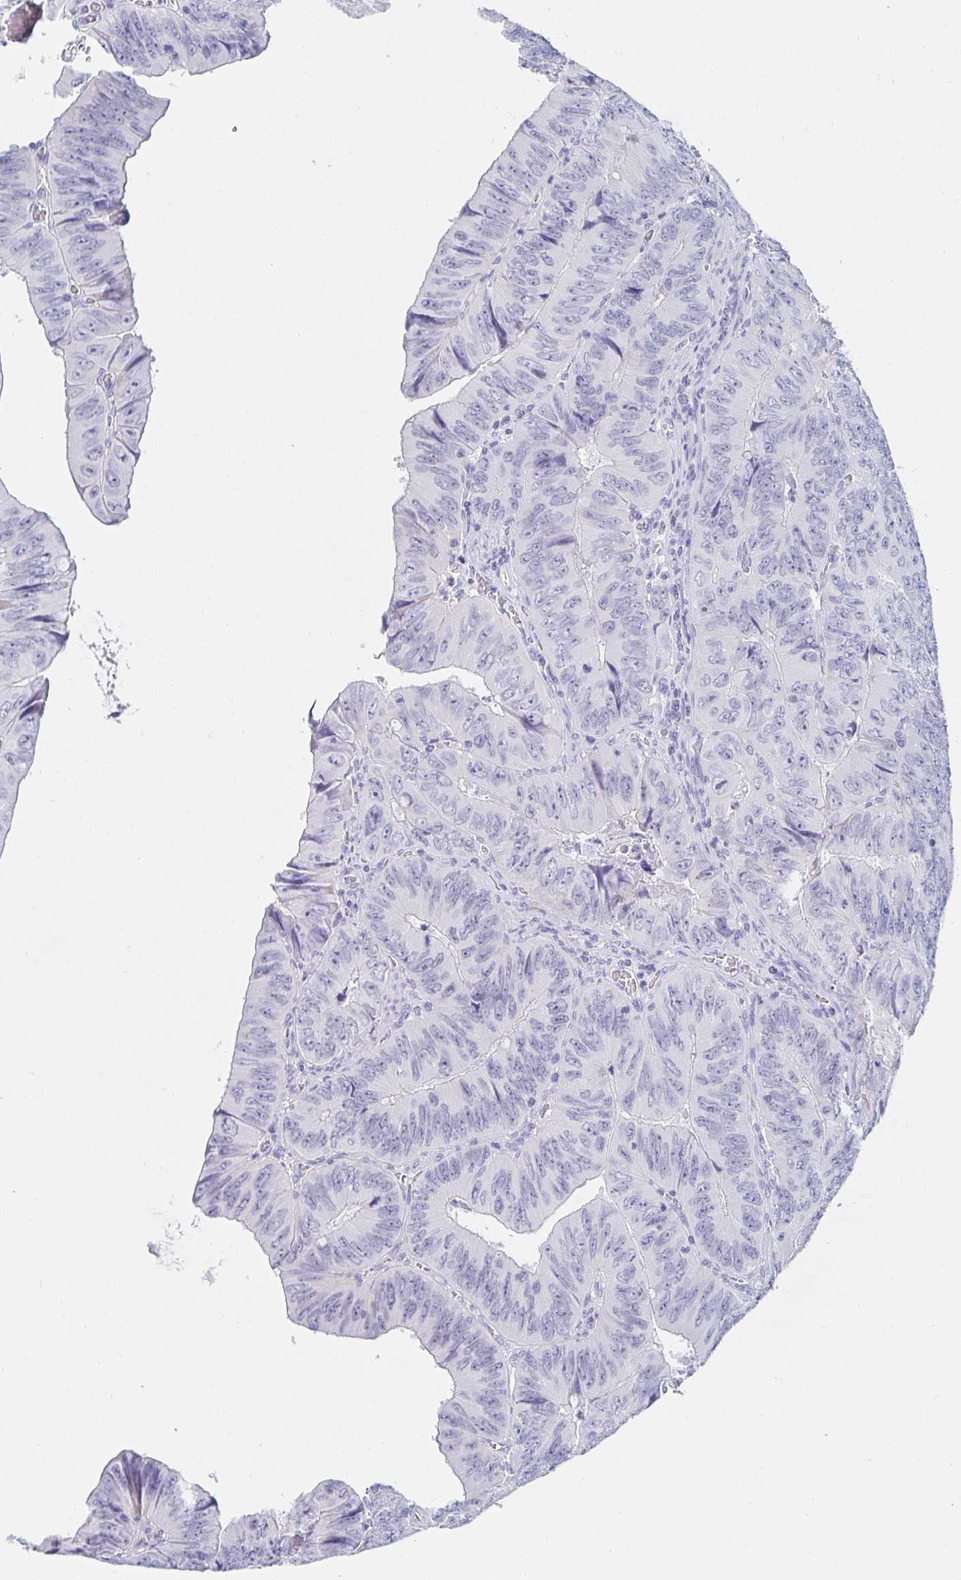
{"staining": {"intensity": "negative", "quantity": "none", "location": "none"}, "tissue": "colorectal cancer", "cell_type": "Tumor cells", "image_type": "cancer", "snomed": [{"axis": "morphology", "description": "Adenocarcinoma, NOS"}, {"axis": "topography", "description": "Colon"}], "caption": "High power microscopy micrograph of an IHC photomicrograph of colorectal cancer (adenocarcinoma), revealing no significant staining in tumor cells. (DAB (3,3'-diaminobenzidine) immunohistochemistry (IHC), high magnification).", "gene": "OR10K1", "patient": {"sex": "female", "age": 84}}